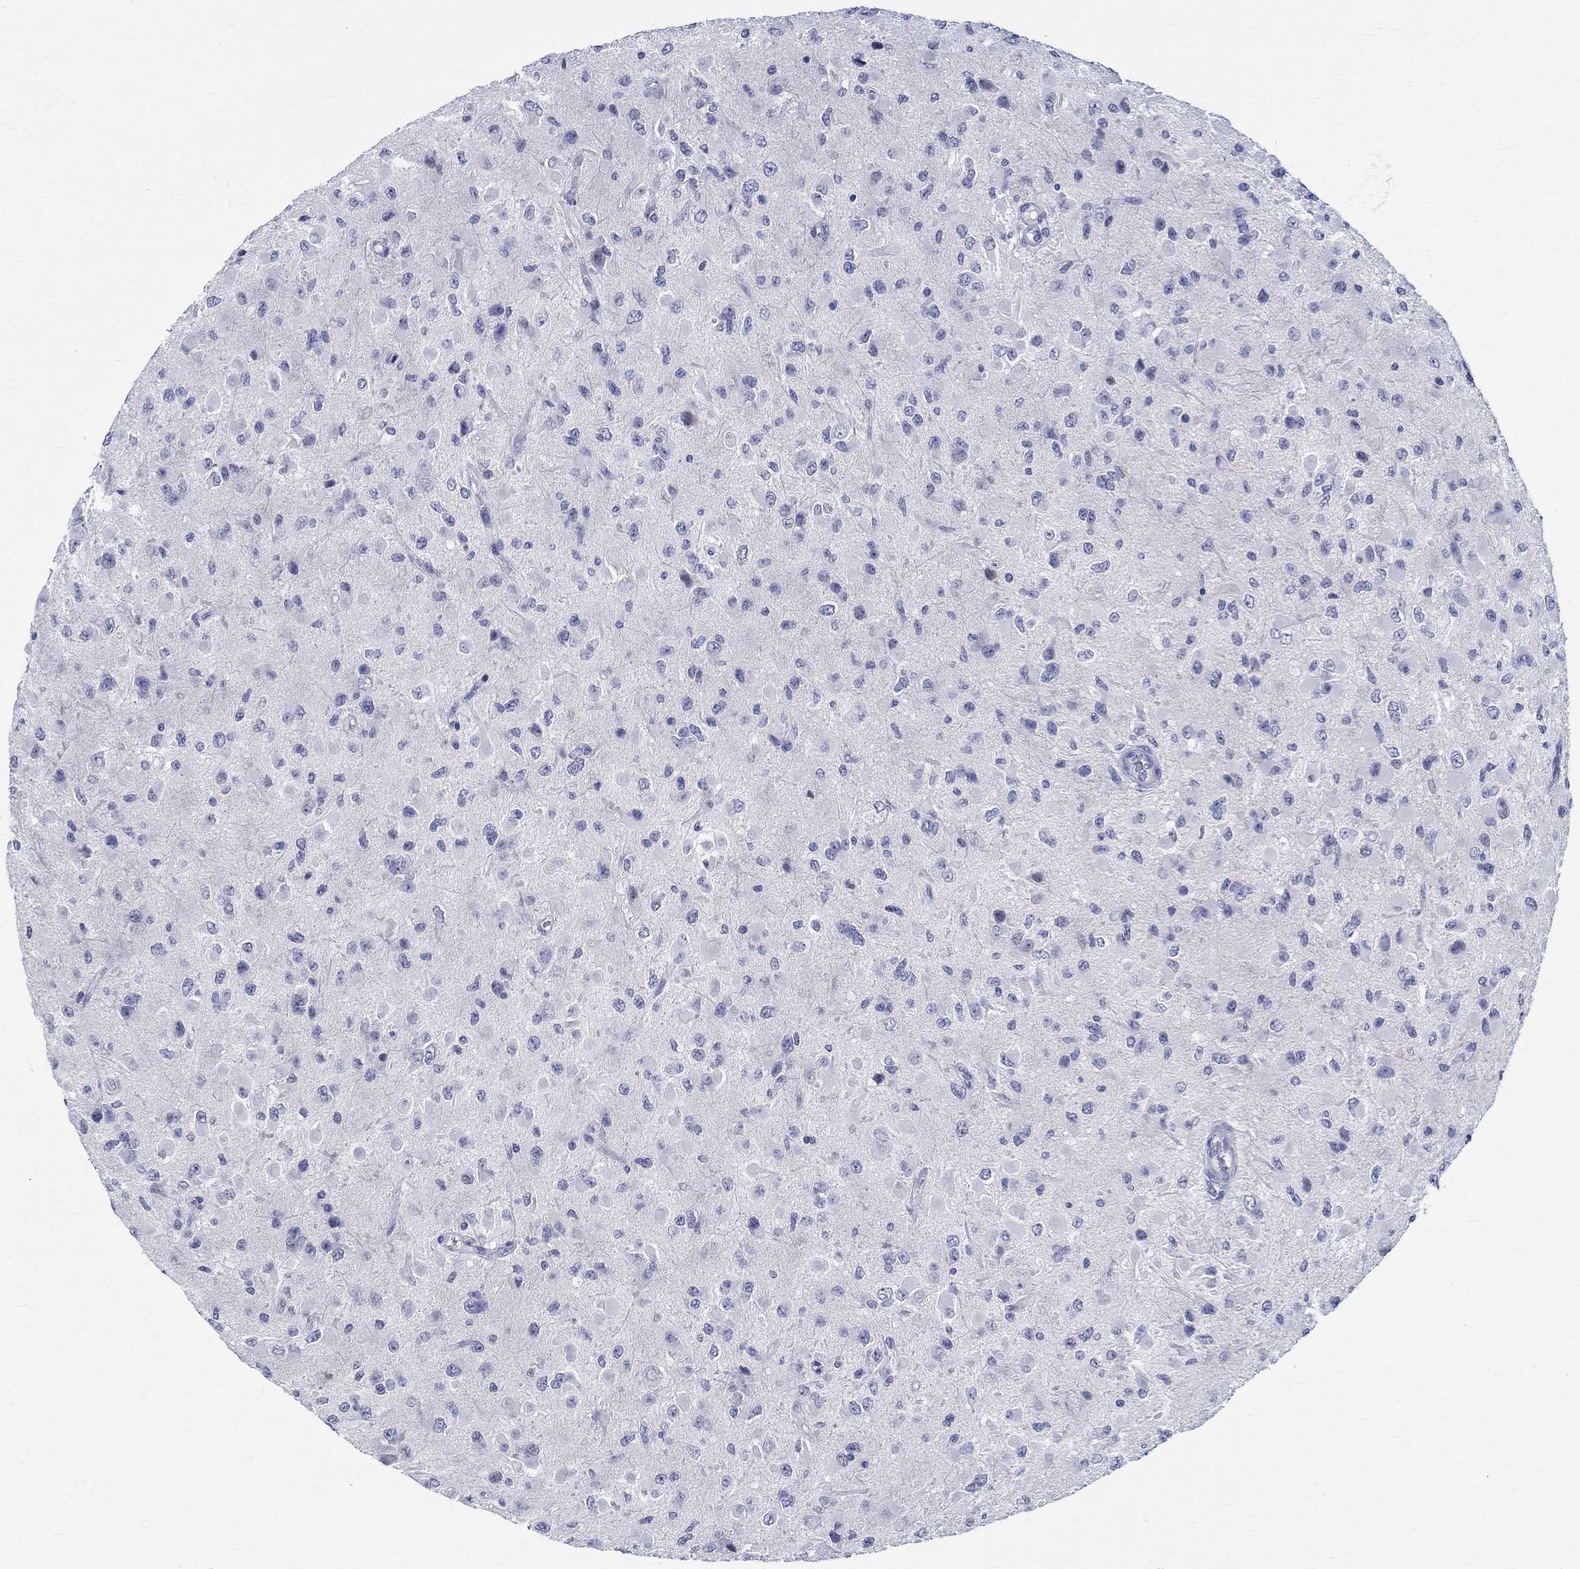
{"staining": {"intensity": "negative", "quantity": "none", "location": "none"}, "tissue": "glioma", "cell_type": "Tumor cells", "image_type": "cancer", "snomed": [{"axis": "morphology", "description": "Glioma, malignant, High grade"}, {"axis": "topography", "description": "Cerebral cortex"}], "caption": "There is no significant staining in tumor cells of malignant glioma (high-grade).", "gene": "CETN1", "patient": {"sex": "male", "age": 35}}